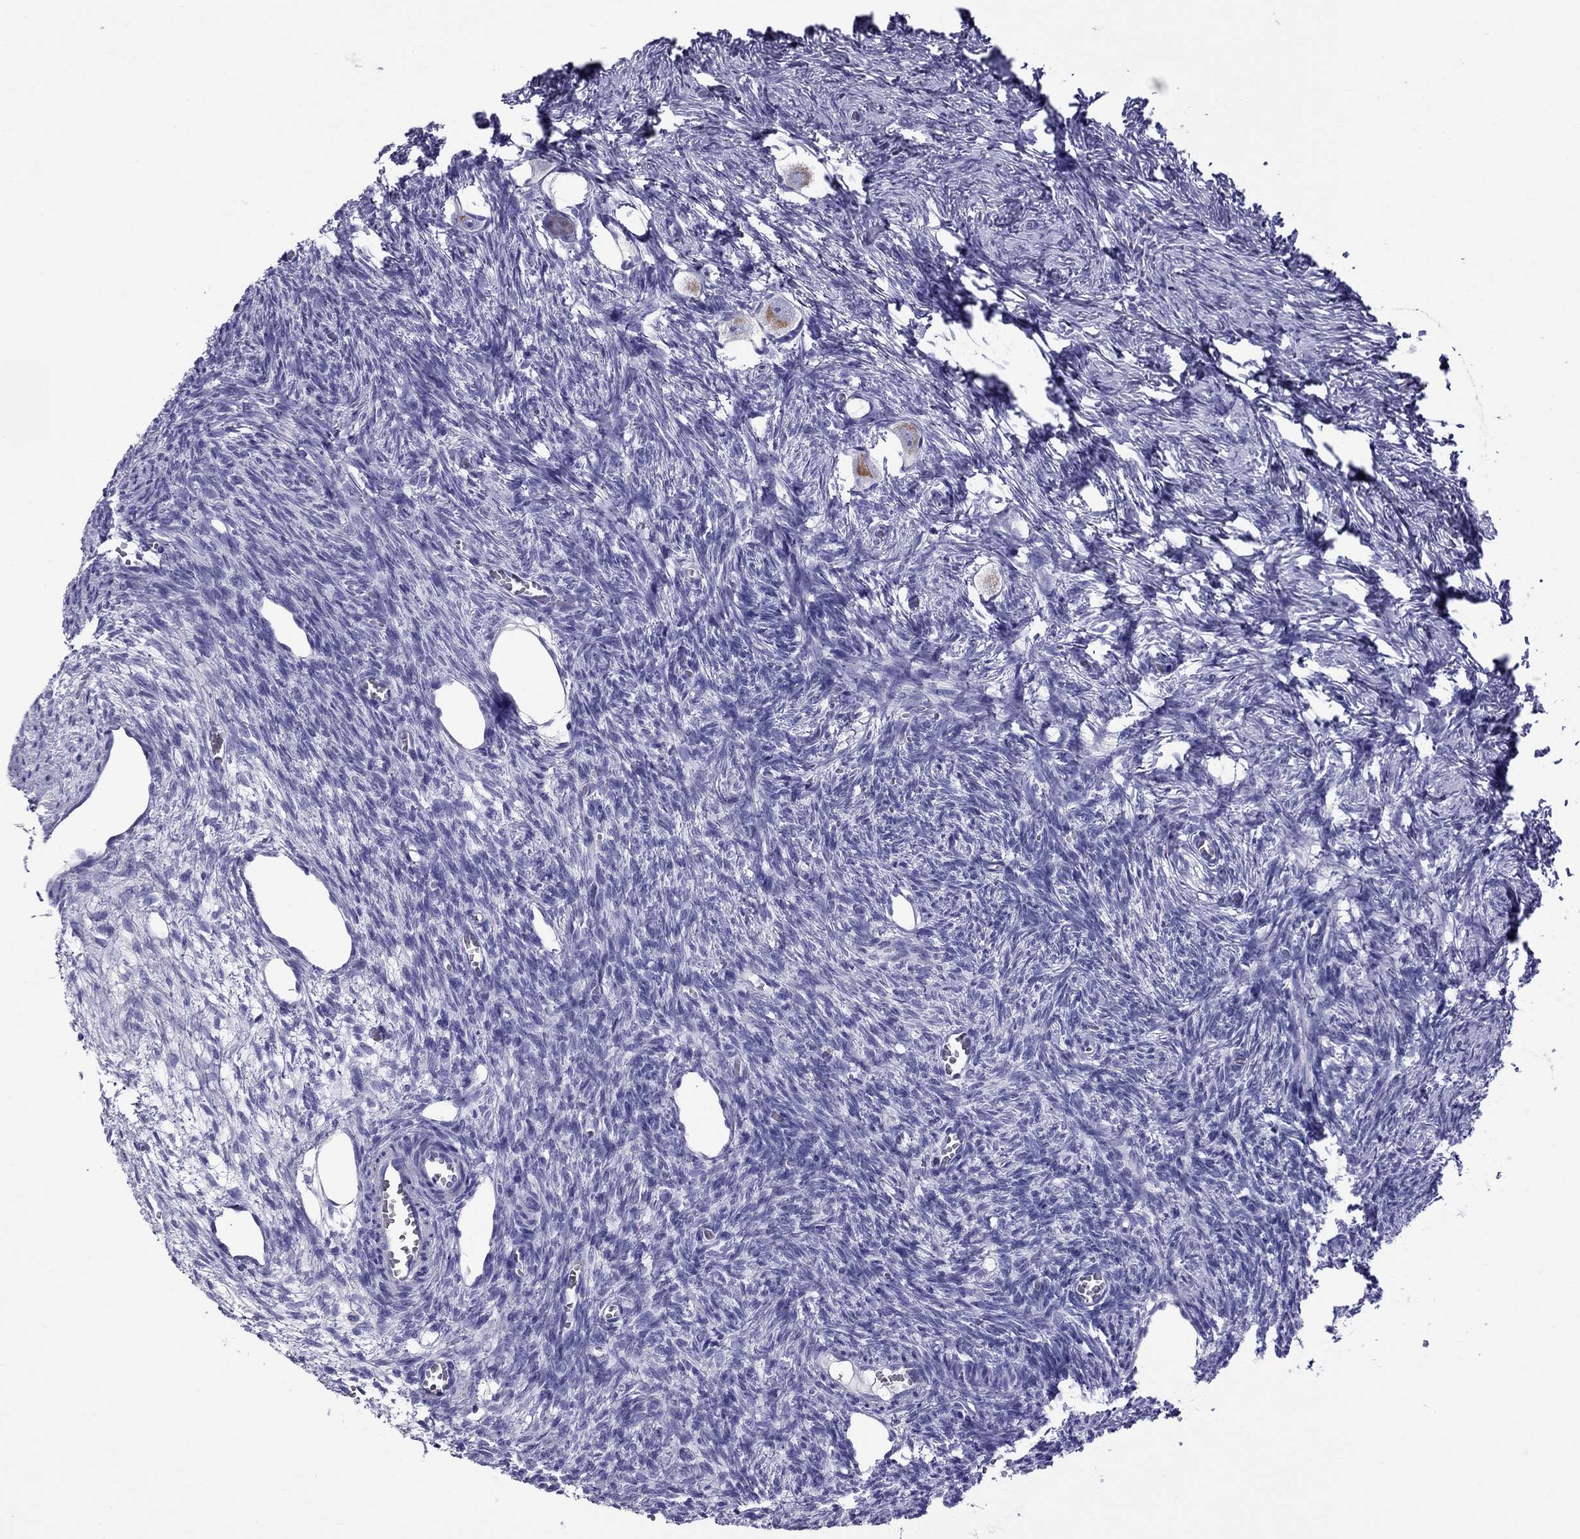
{"staining": {"intensity": "moderate", "quantity": ">75%", "location": "cytoplasmic/membranous"}, "tissue": "ovary", "cell_type": "Follicle cells", "image_type": "normal", "snomed": [{"axis": "morphology", "description": "Normal tissue, NOS"}, {"axis": "topography", "description": "Ovary"}], "caption": "Normal ovary reveals moderate cytoplasmic/membranous expression in approximately >75% of follicle cells Nuclei are stained in blue..", "gene": "TTLL13", "patient": {"sex": "female", "age": 27}}